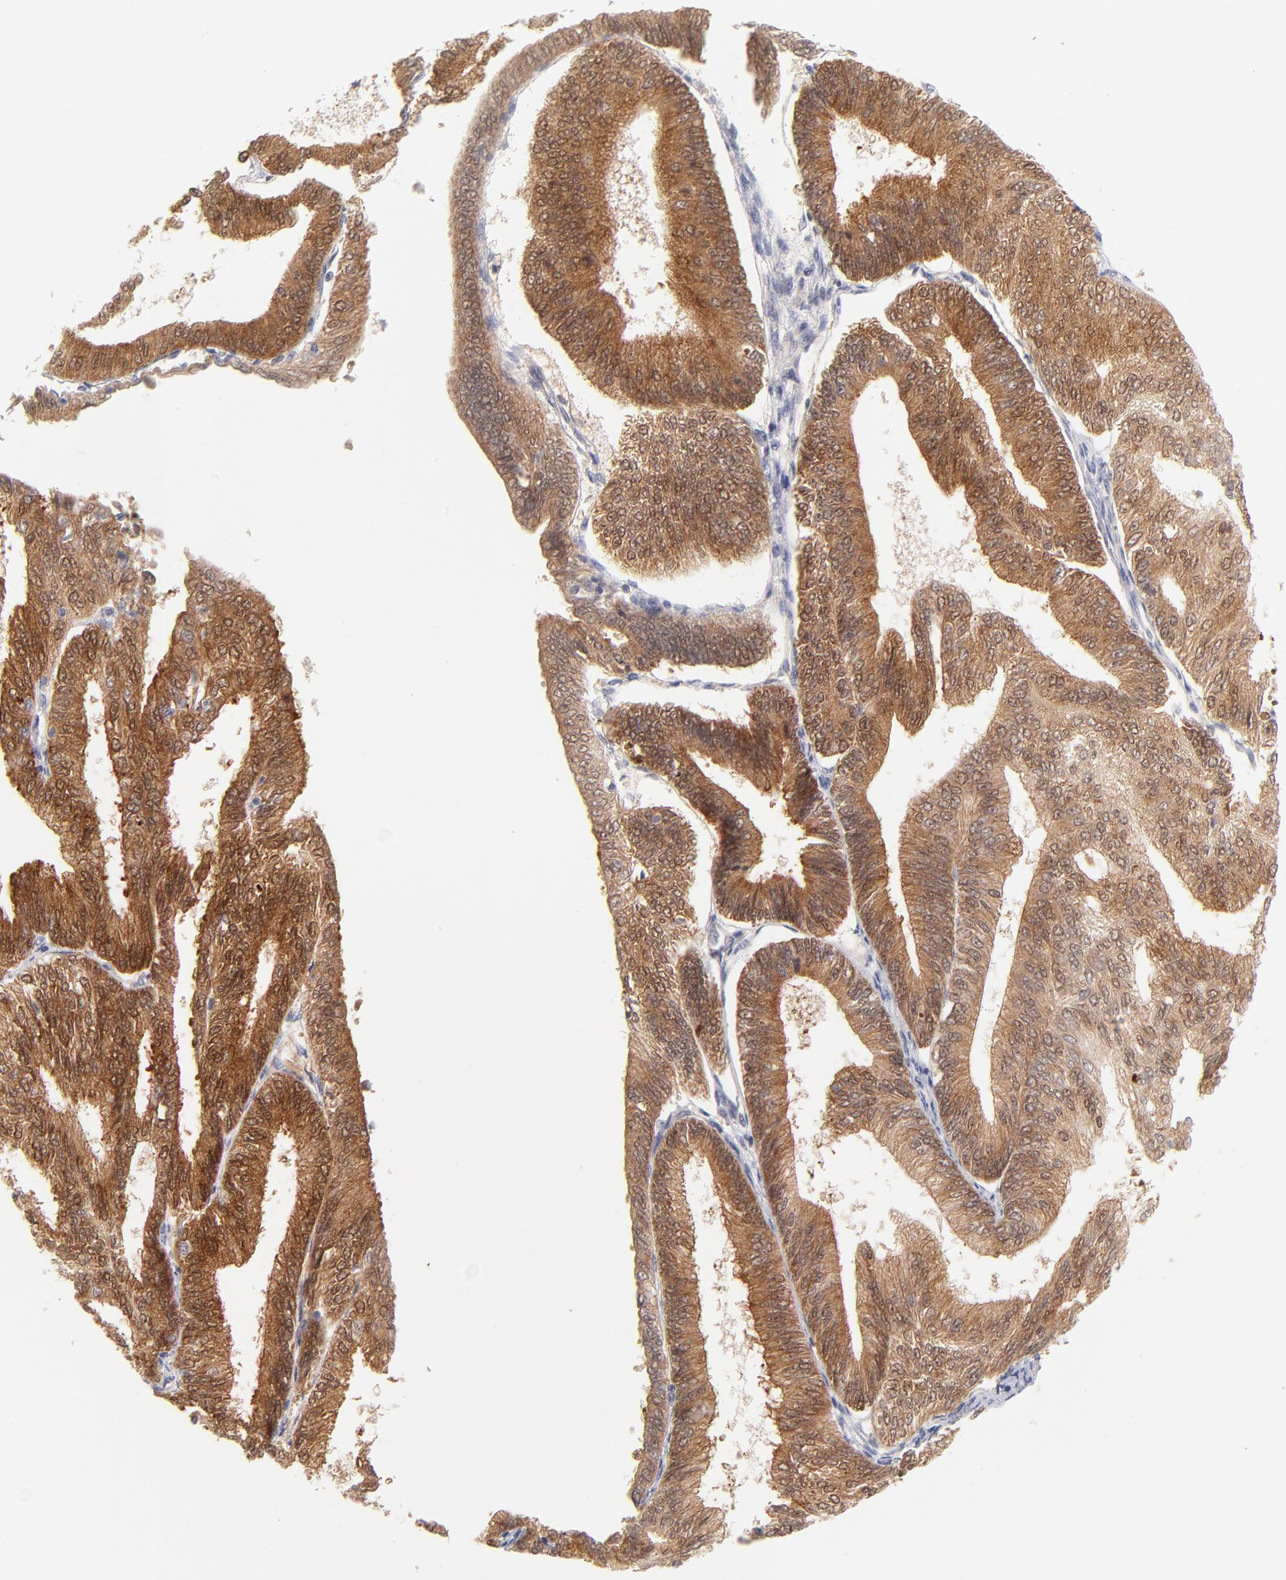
{"staining": {"intensity": "moderate", "quantity": ">75%", "location": "cytoplasmic/membranous,nuclear"}, "tissue": "endometrial cancer", "cell_type": "Tumor cells", "image_type": "cancer", "snomed": [{"axis": "morphology", "description": "Adenocarcinoma, NOS"}, {"axis": "topography", "description": "Endometrium"}], "caption": "Endometrial cancer was stained to show a protein in brown. There is medium levels of moderate cytoplasmic/membranous and nuclear expression in approximately >75% of tumor cells. The protein of interest is stained brown, and the nuclei are stained in blue (DAB (3,3'-diaminobenzidine) IHC with brightfield microscopy, high magnification).", "gene": "CASP6", "patient": {"sex": "female", "age": 55}}